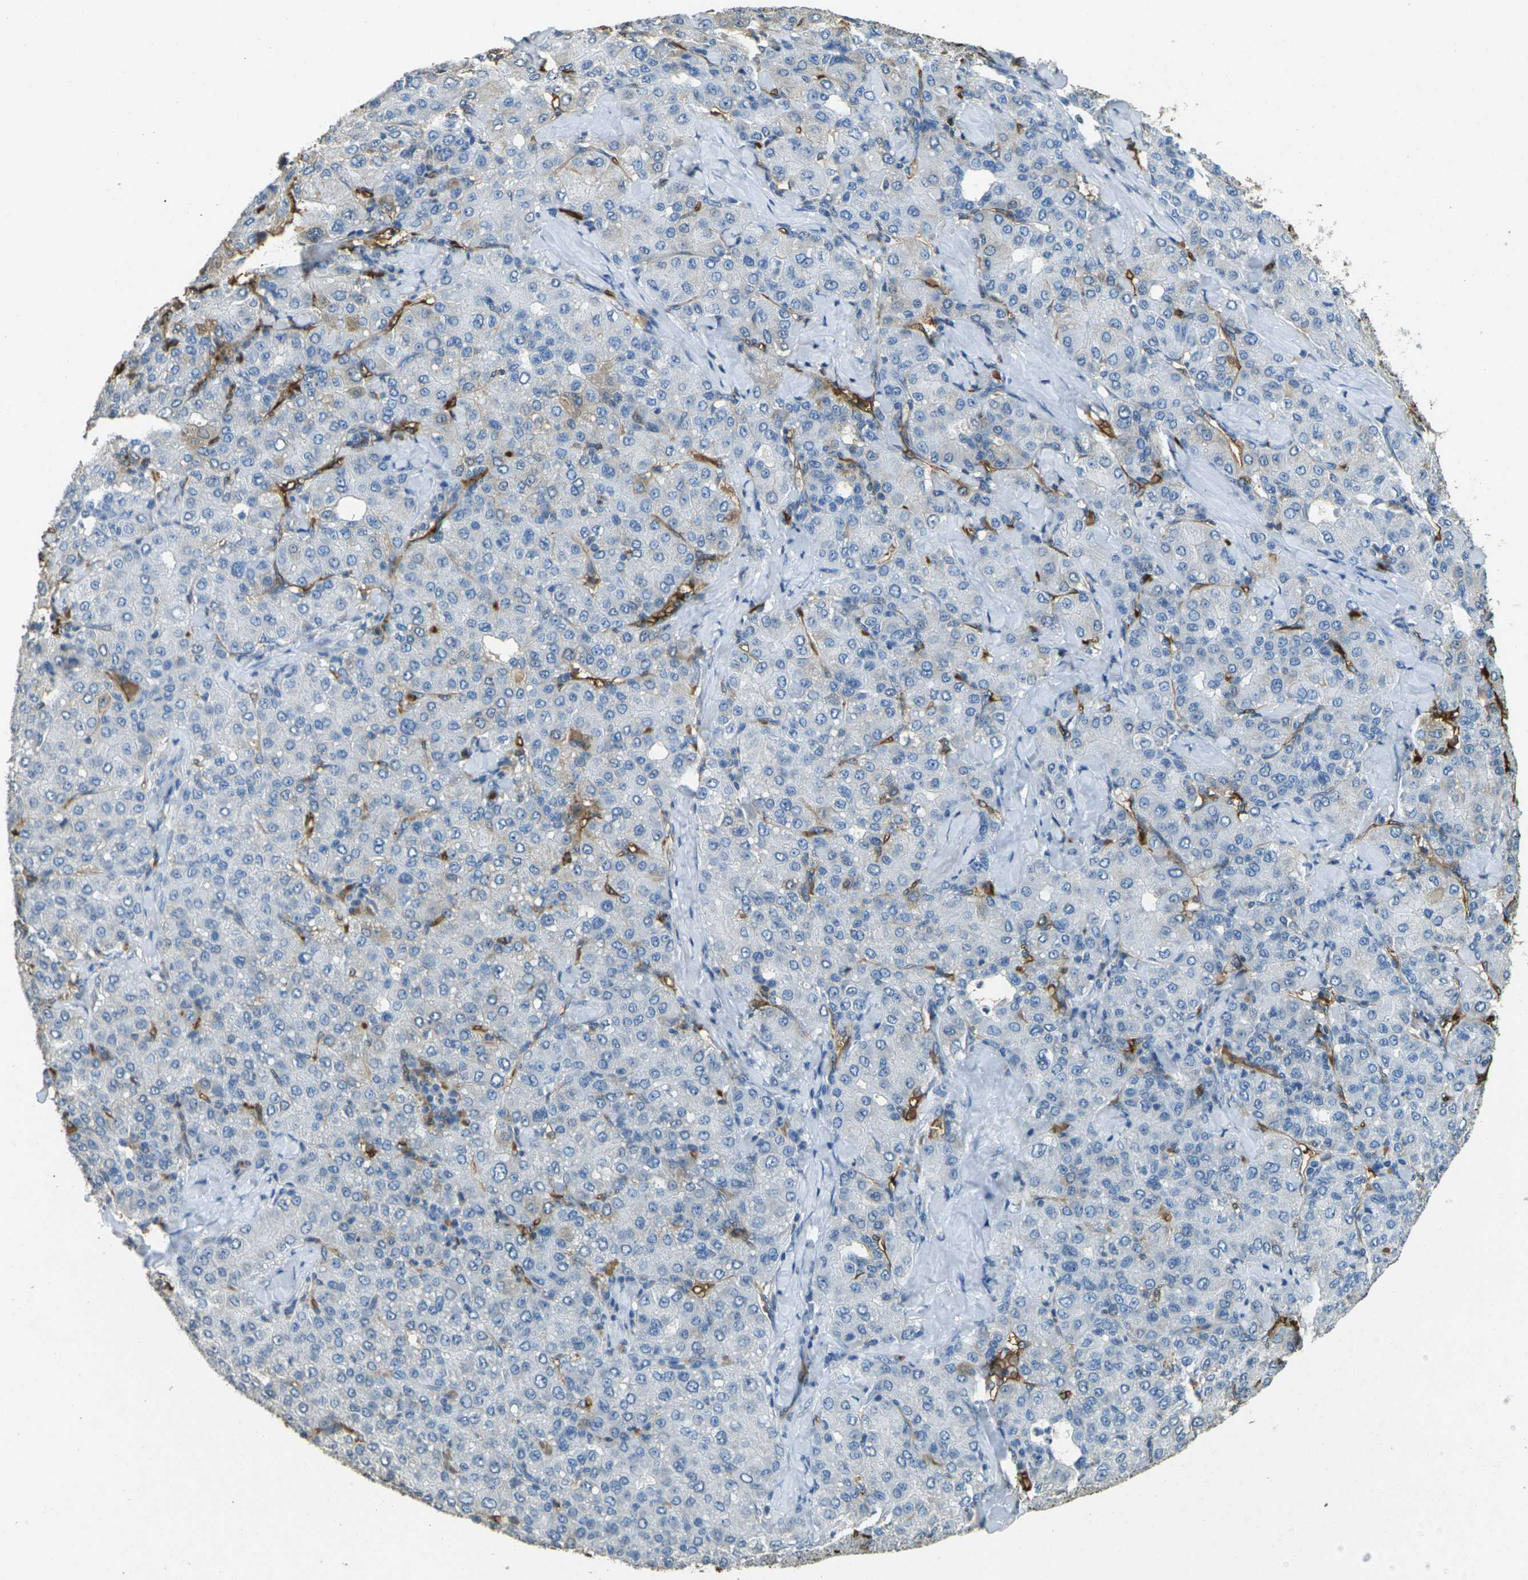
{"staining": {"intensity": "negative", "quantity": "none", "location": "none"}, "tissue": "liver cancer", "cell_type": "Tumor cells", "image_type": "cancer", "snomed": [{"axis": "morphology", "description": "Carcinoma, Hepatocellular, NOS"}, {"axis": "topography", "description": "Liver"}], "caption": "There is no significant staining in tumor cells of hepatocellular carcinoma (liver).", "gene": "HBB", "patient": {"sex": "male", "age": 65}}